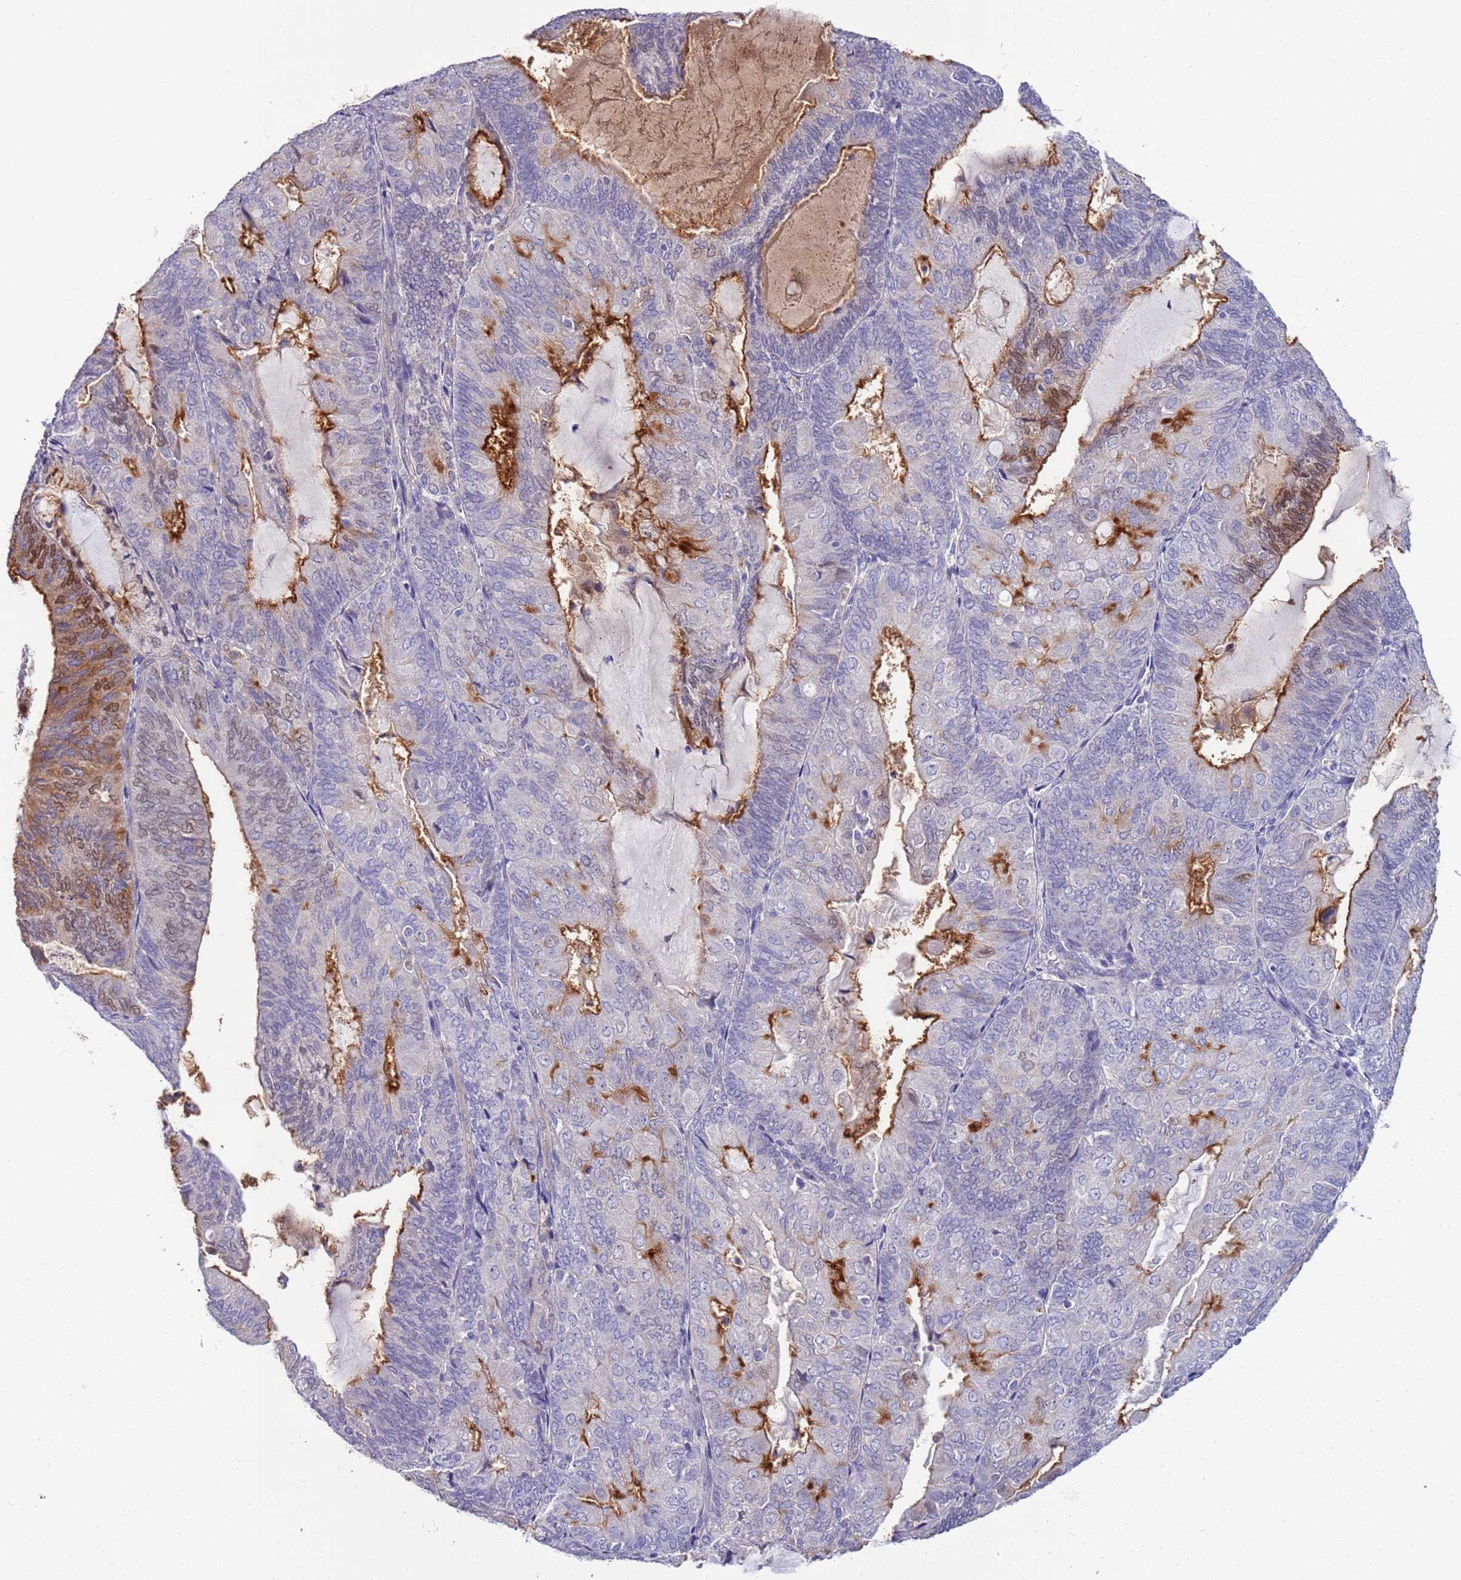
{"staining": {"intensity": "strong", "quantity": "<25%", "location": "cytoplasmic/membranous"}, "tissue": "endometrial cancer", "cell_type": "Tumor cells", "image_type": "cancer", "snomed": [{"axis": "morphology", "description": "Adenocarcinoma, NOS"}, {"axis": "topography", "description": "Endometrium"}], "caption": "Immunohistochemical staining of endometrial adenocarcinoma demonstrates strong cytoplasmic/membranous protein positivity in approximately <25% of tumor cells. (Brightfield microscopy of DAB IHC at high magnification).", "gene": "BRMS1L", "patient": {"sex": "female", "age": 81}}